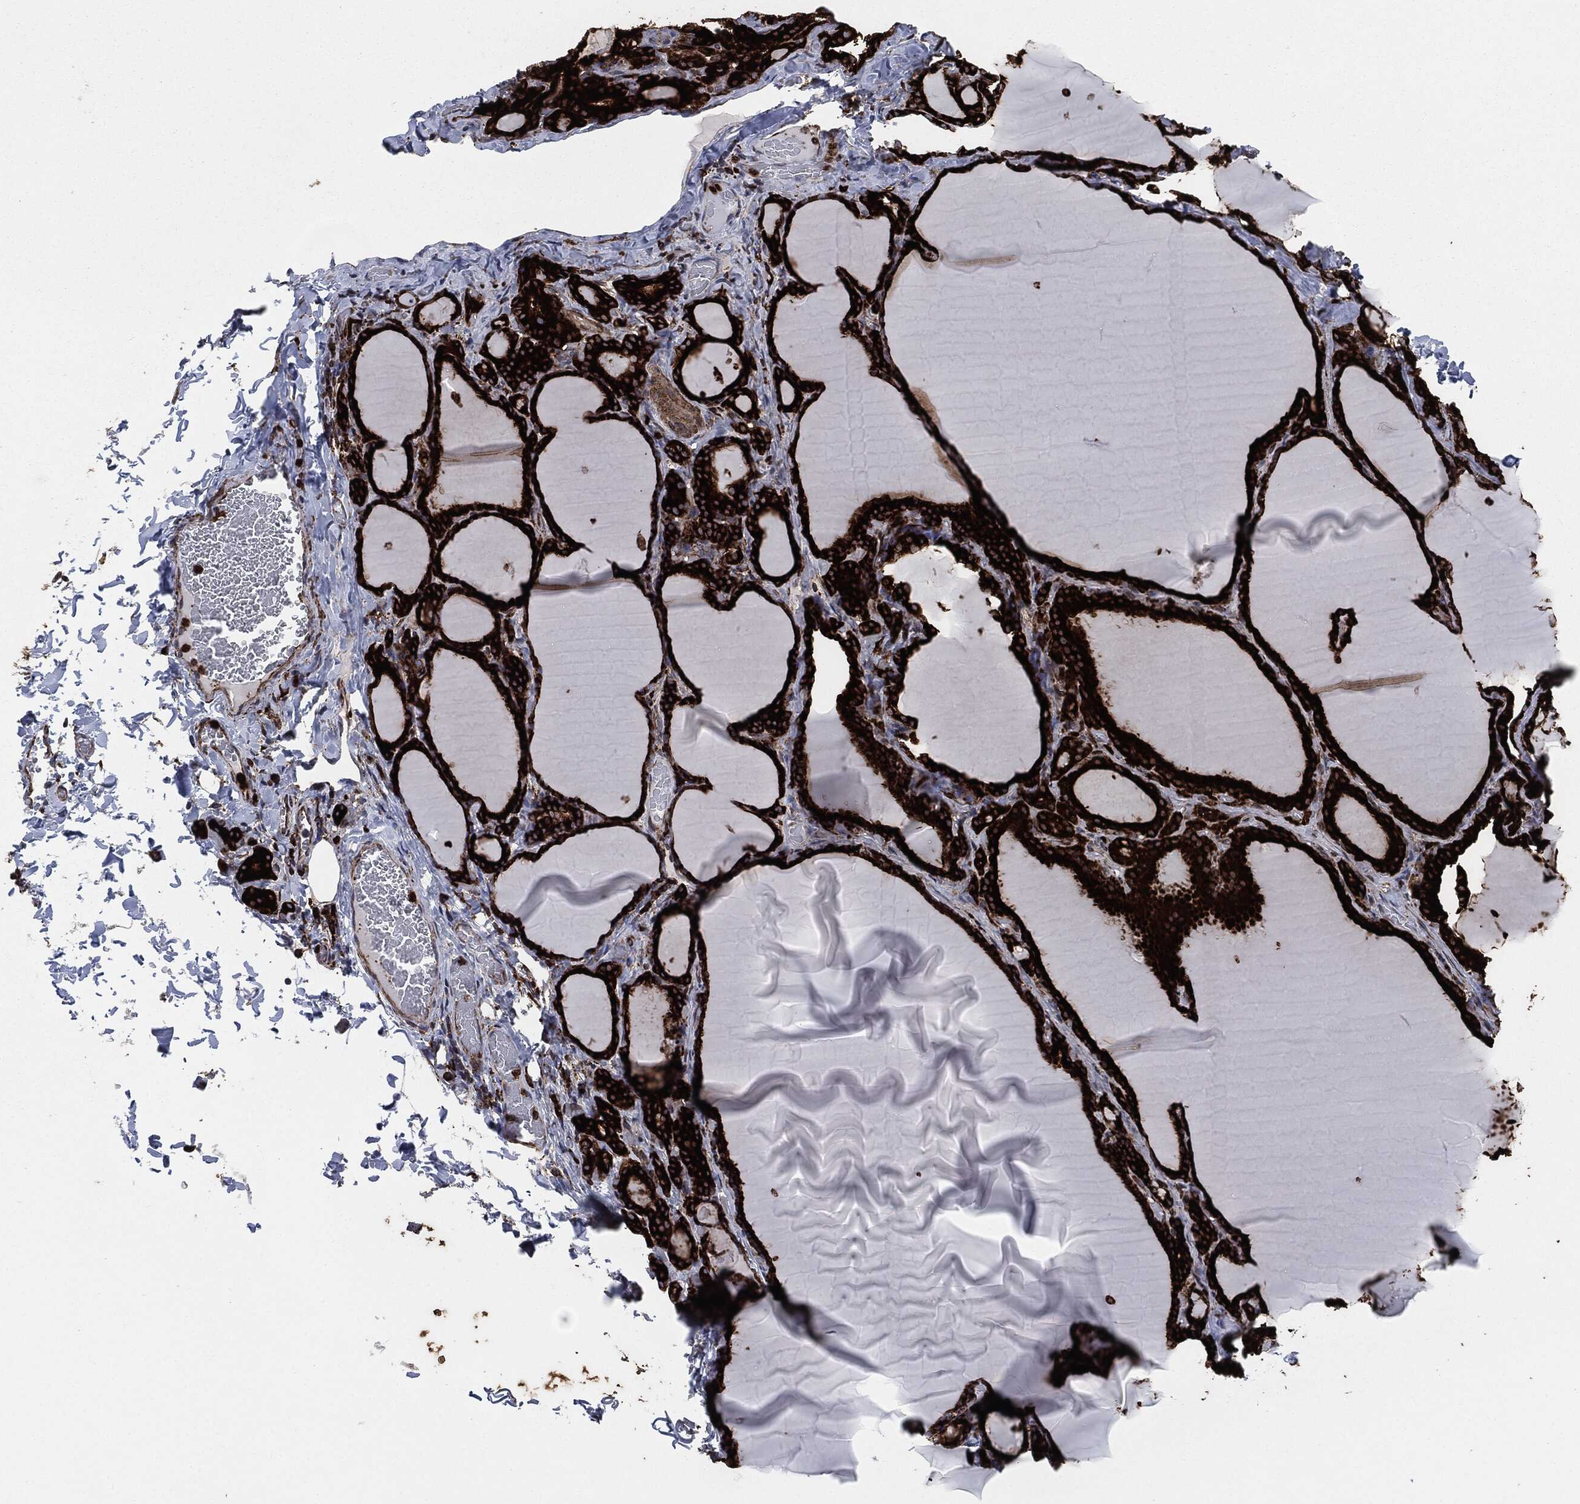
{"staining": {"intensity": "strong", "quantity": ">75%", "location": "cytoplasmic/membranous"}, "tissue": "thyroid gland", "cell_type": "Glandular cells", "image_type": "normal", "snomed": [{"axis": "morphology", "description": "Normal tissue, NOS"}, {"axis": "morphology", "description": "Hyperplasia, NOS"}, {"axis": "topography", "description": "Thyroid gland"}], "caption": "A photomicrograph showing strong cytoplasmic/membranous staining in approximately >75% of glandular cells in normal thyroid gland, as visualized by brown immunohistochemical staining.", "gene": "CALR", "patient": {"sex": "female", "age": 27}}